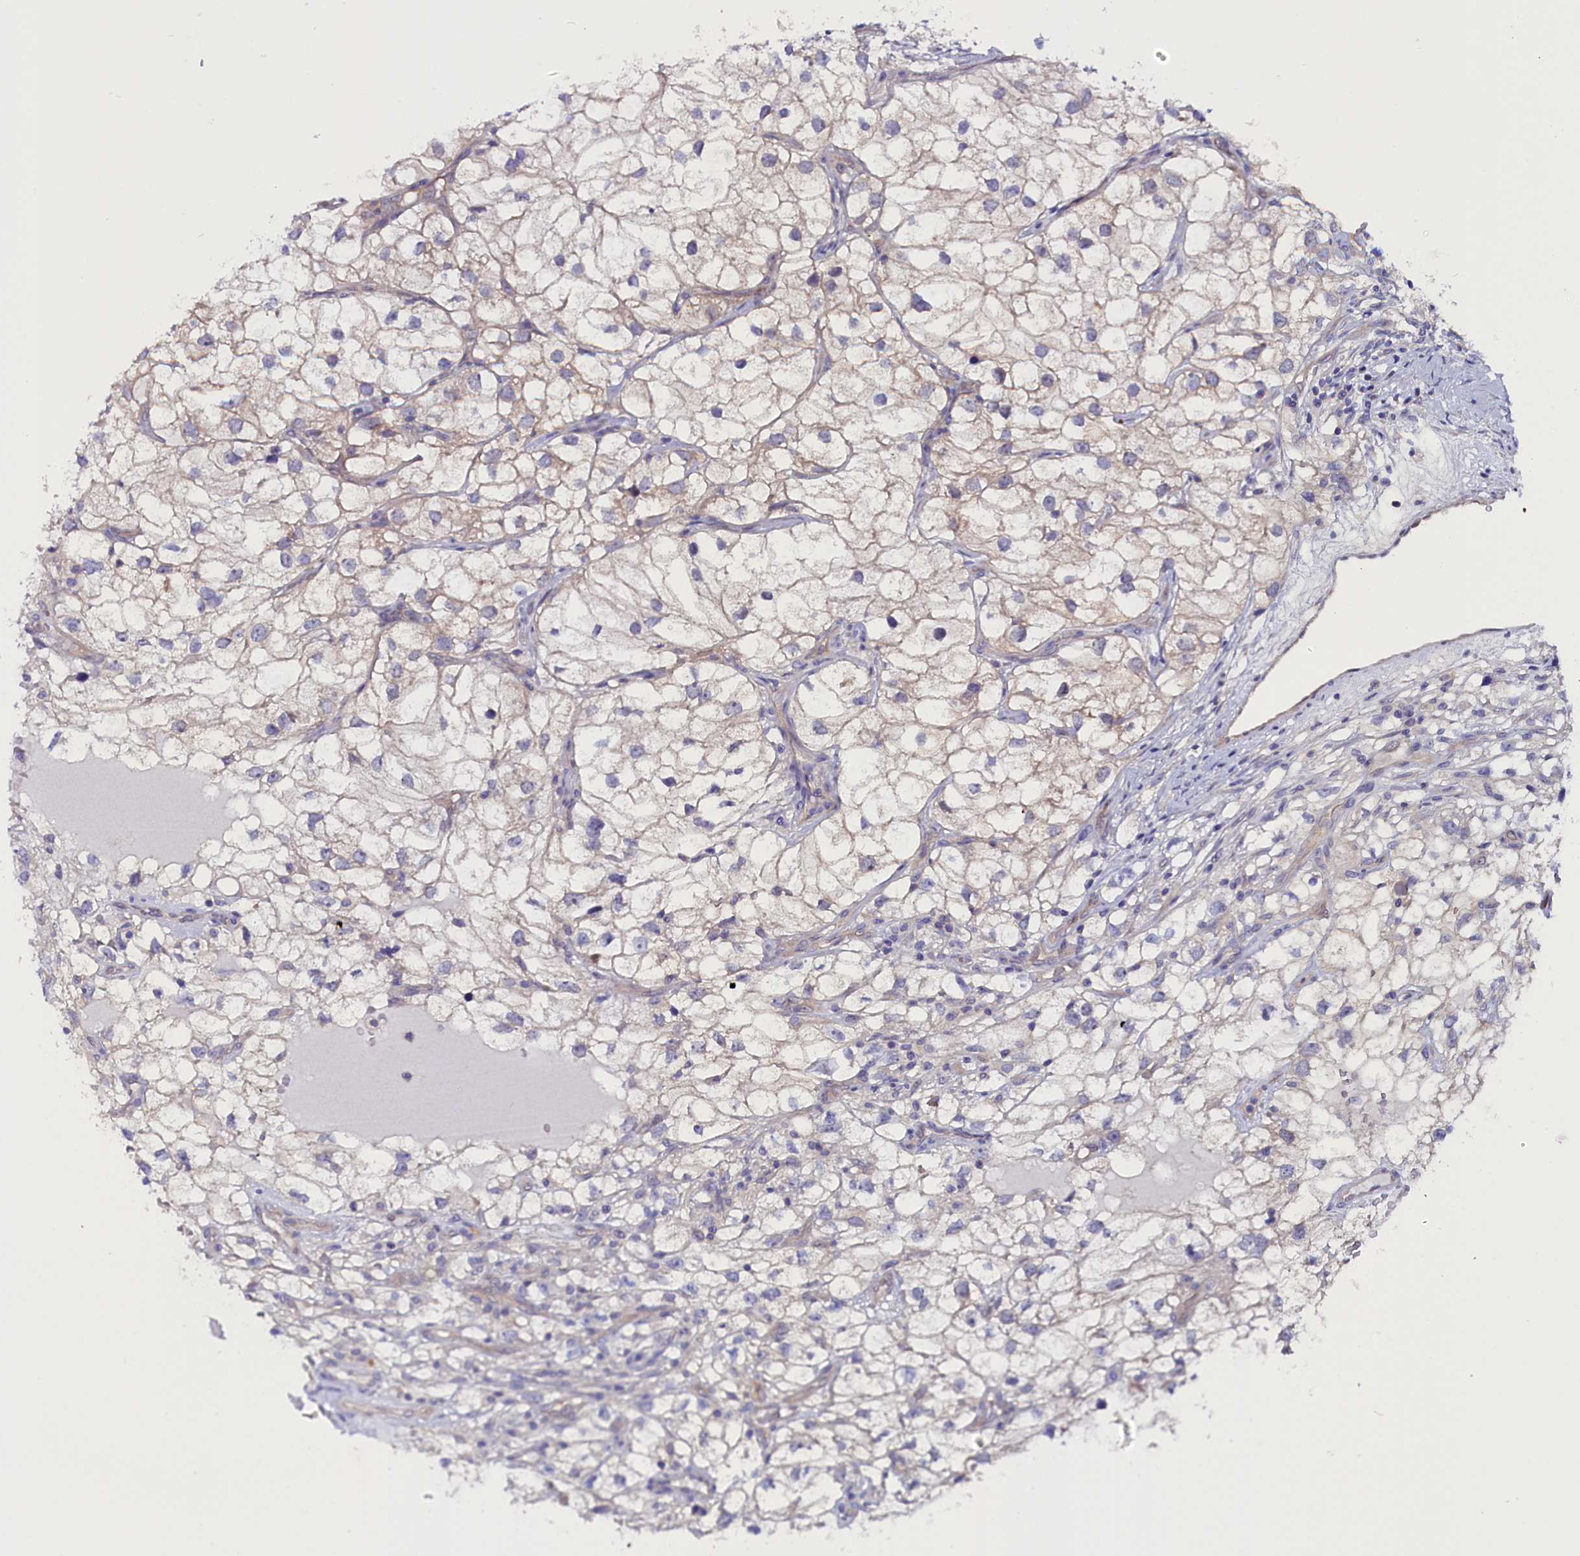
{"staining": {"intensity": "negative", "quantity": "none", "location": "none"}, "tissue": "renal cancer", "cell_type": "Tumor cells", "image_type": "cancer", "snomed": [{"axis": "morphology", "description": "Adenocarcinoma, NOS"}, {"axis": "topography", "description": "Kidney"}], "caption": "Renal cancer (adenocarcinoma) stained for a protein using immunohistochemistry displays no positivity tumor cells.", "gene": "CIAPIN1", "patient": {"sex": "male", "age": 59}}